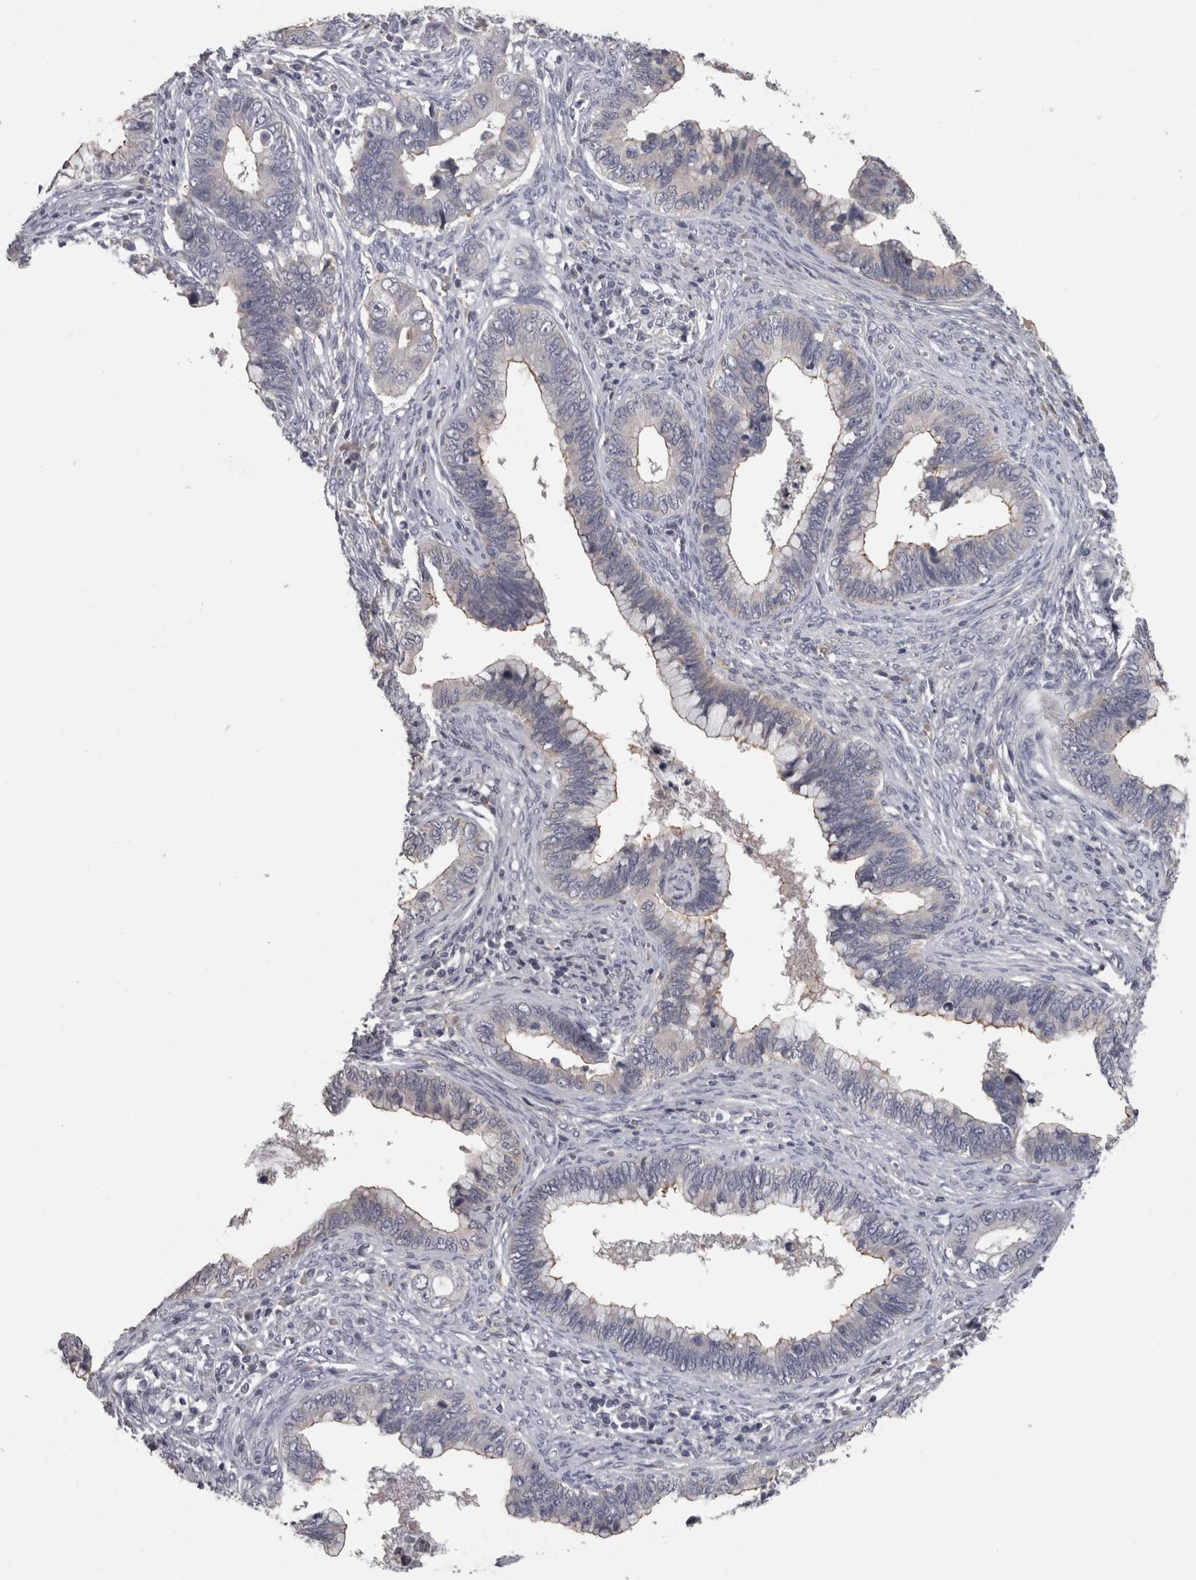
{"staining": {"intensity": "negative", "quantity": "none", "location": "none"}, "tissue": "cervical cancer", "cell_type": "Tumor cells", "image_type": "cancer", "snomed": [{"axis": "morphology", "description": "Adenocarcinoma, NOS"}, {"axis": "topography", "description": "Cervix"}], "caption": "Immunohistochemistry image of neoplastic tissue: cervical cancer stained with DAB exhibits no significant protein expression in tumor cells. (DAB immunohistochemistry with hematoxylin counter stain).", "gene": "PON3", "patient": {"sex": "female", "age": 44}}